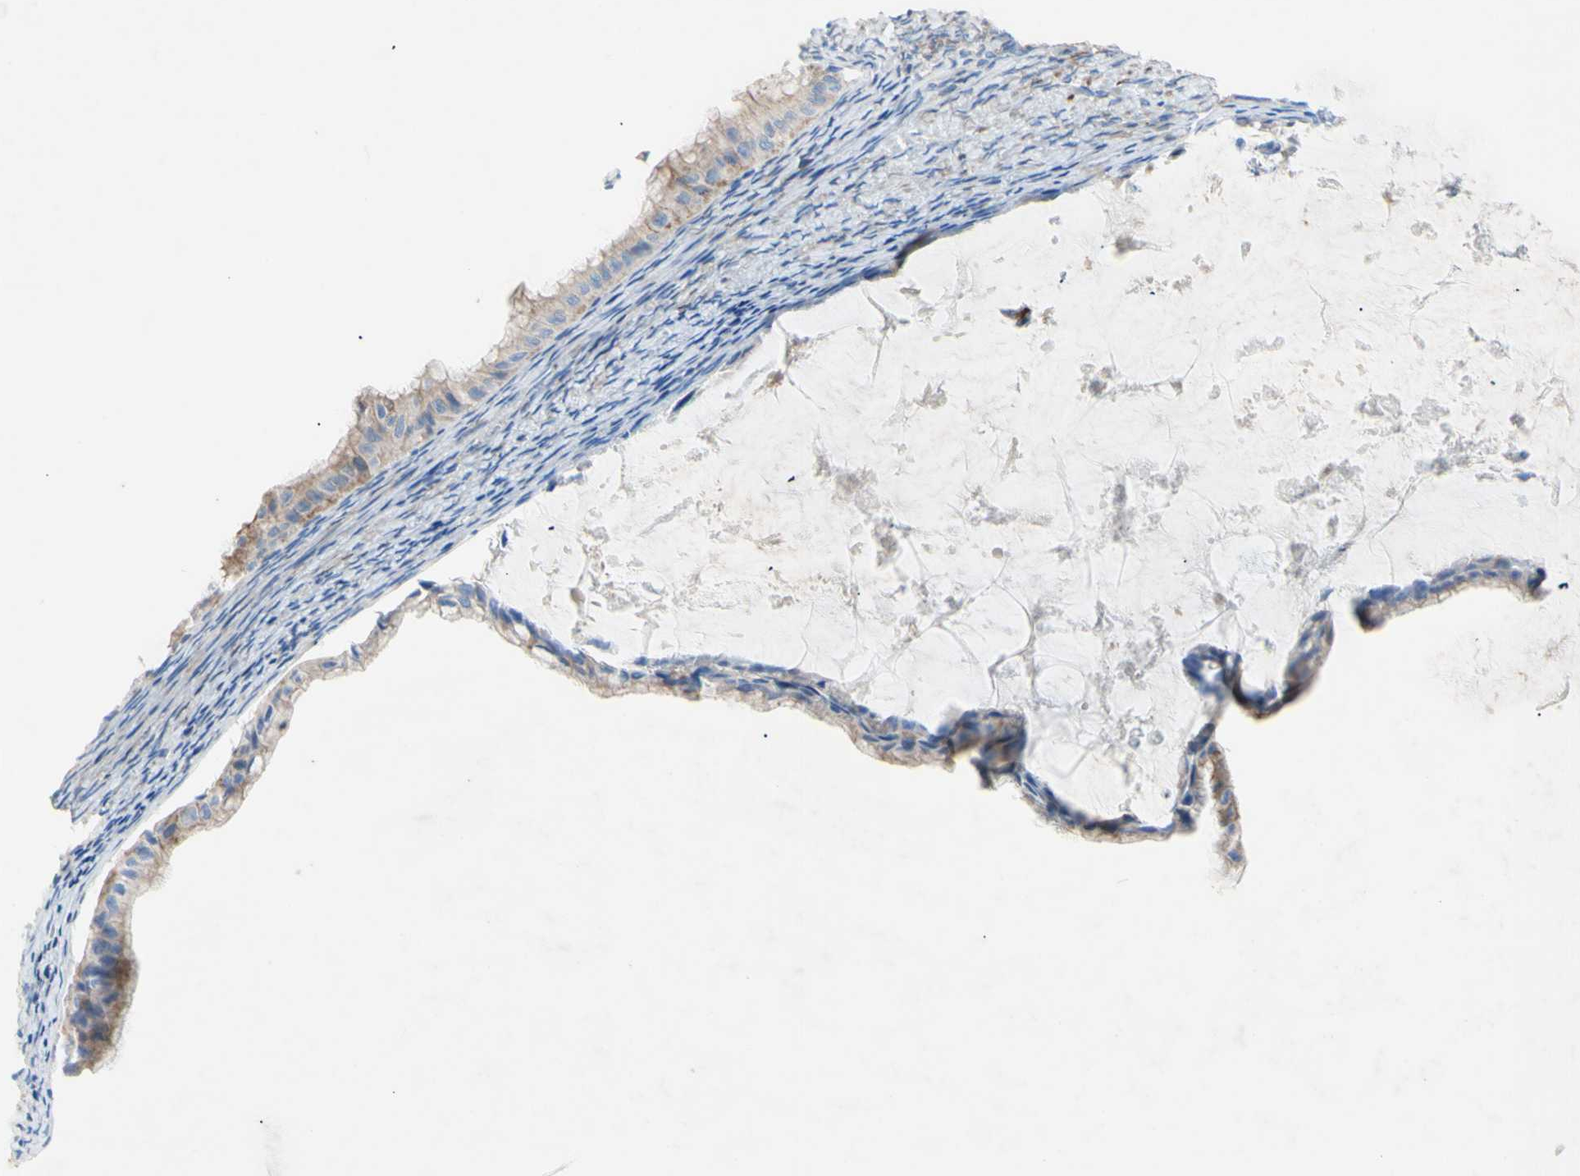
{"staining": {"intensity": "weak", "quantity": "25%-75%", "location": "cytoplasmic/membranous"}, "tissue": "ovarian cancer", "cell_type": "Tumor cells", "image_type": "cancer", "snomed": [{"axis": "morphology", "description": "Cystadenocarcinoma, mucinous, NOS"}, {"axis": "topography", "description": "Ovary"}], "caption": "This is an image of immunohistochemistry (IHC) staining of ovarian cancer (mucinous cystadenocarcinoma), which shows weak positivity in the cytoplasmic/membranous of tumor cells.", "gene": "TMIGD2", "patient": {"sex": "female", "age": 61}}